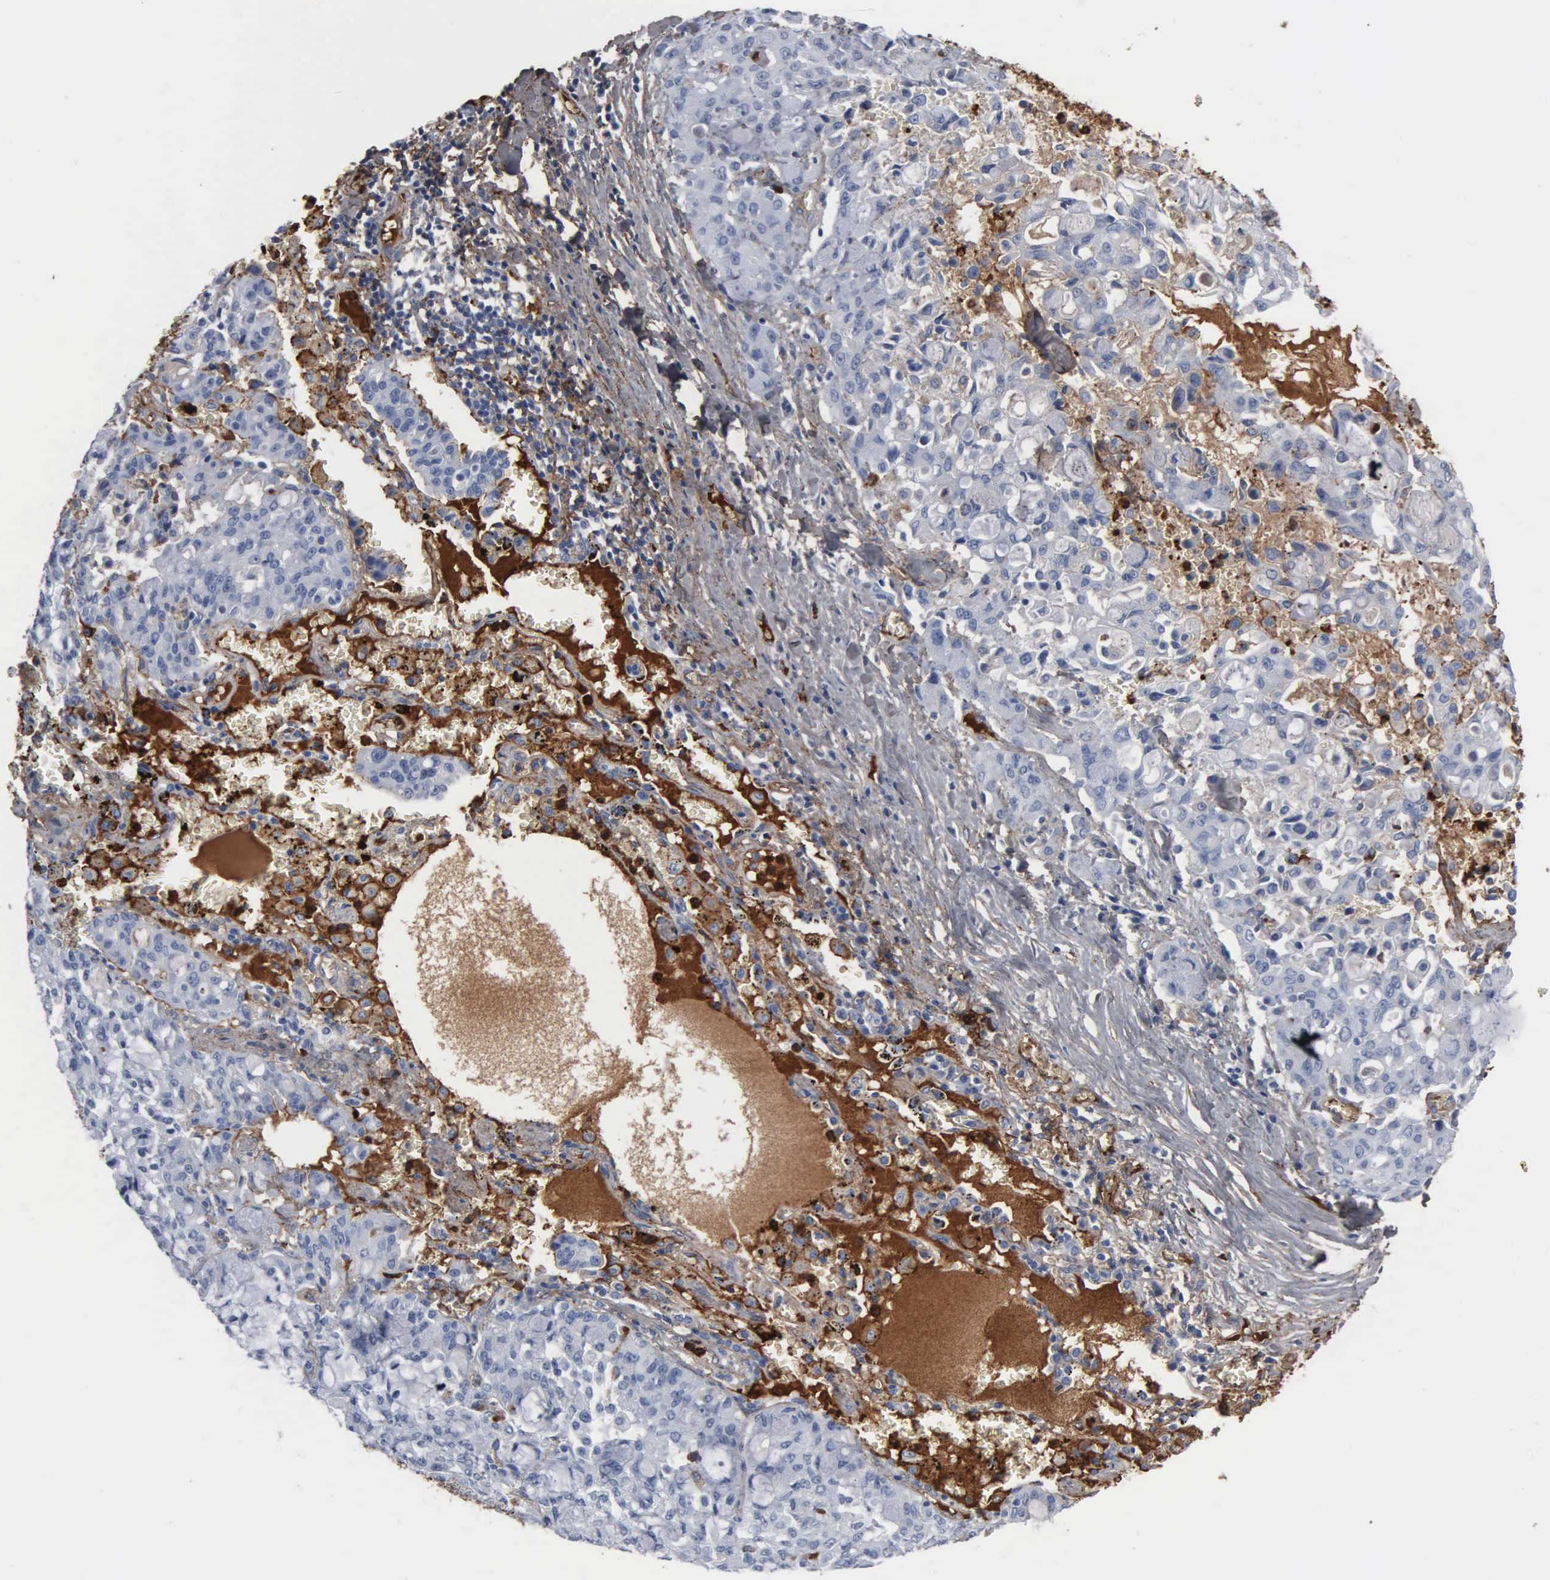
{"staining": {"intensity": "weak", "quantity": "<25%", "location": "cytoplasmic/membranous"}, "tissue": "lung cancer", "cell_type": "Tumor cells", "image_type": "cancer", "snomed": [{"axis": "morphology", "description": "Adenocarcinoma, NOS"}, {"axis": "topography", "description": "Lung"}], "caption": "Immunohistochemistry (IHC) image of adenocarcinoma (lung) stained for a protein (brown), which displays no staining in tumor cells.", "gene": "FN1", "patient": {"sex": "female", "age": 44}}